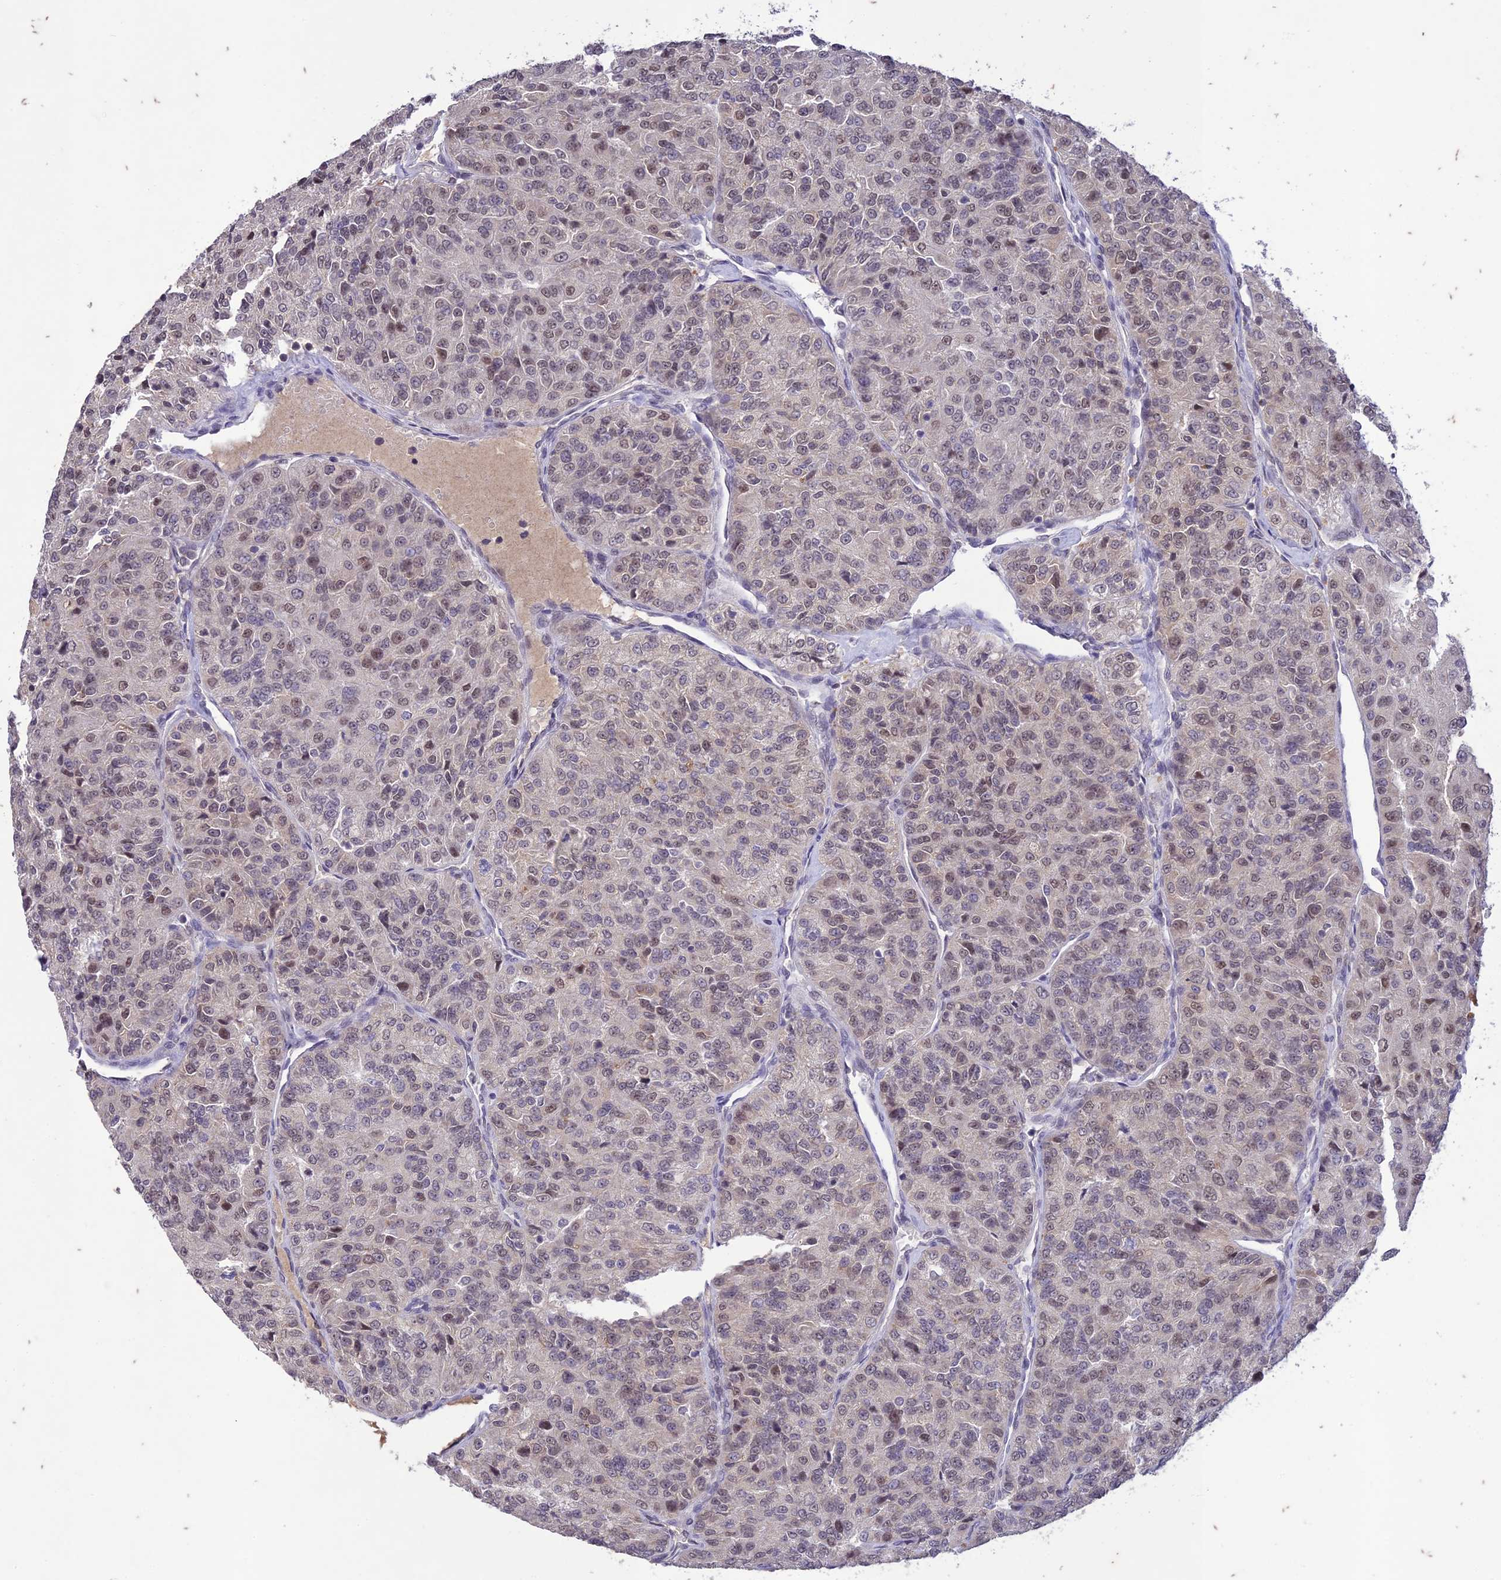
{"staining": {"intensity": "weak", "quantity": "<25%", "location": "nuclear"}, "tissue": "renal cancer", "cell_type": "Tumor cells", "image_type": "cancer", "snomed": [{"axis": "morphology", "description": "Adenocarcinoma, NOS"}, {"axis": "topography", "description": "Kidney"}], "caption": "Immunohistochemistry (IHC) image of human renal adenocarcinoma stained for a protein (brown), which shows no staining in tumor cells. (DAB immunohistochemistry with hematoxylin counter stain).", "gene": "POP4", "patient": {"sex": "female", "age": 63}}